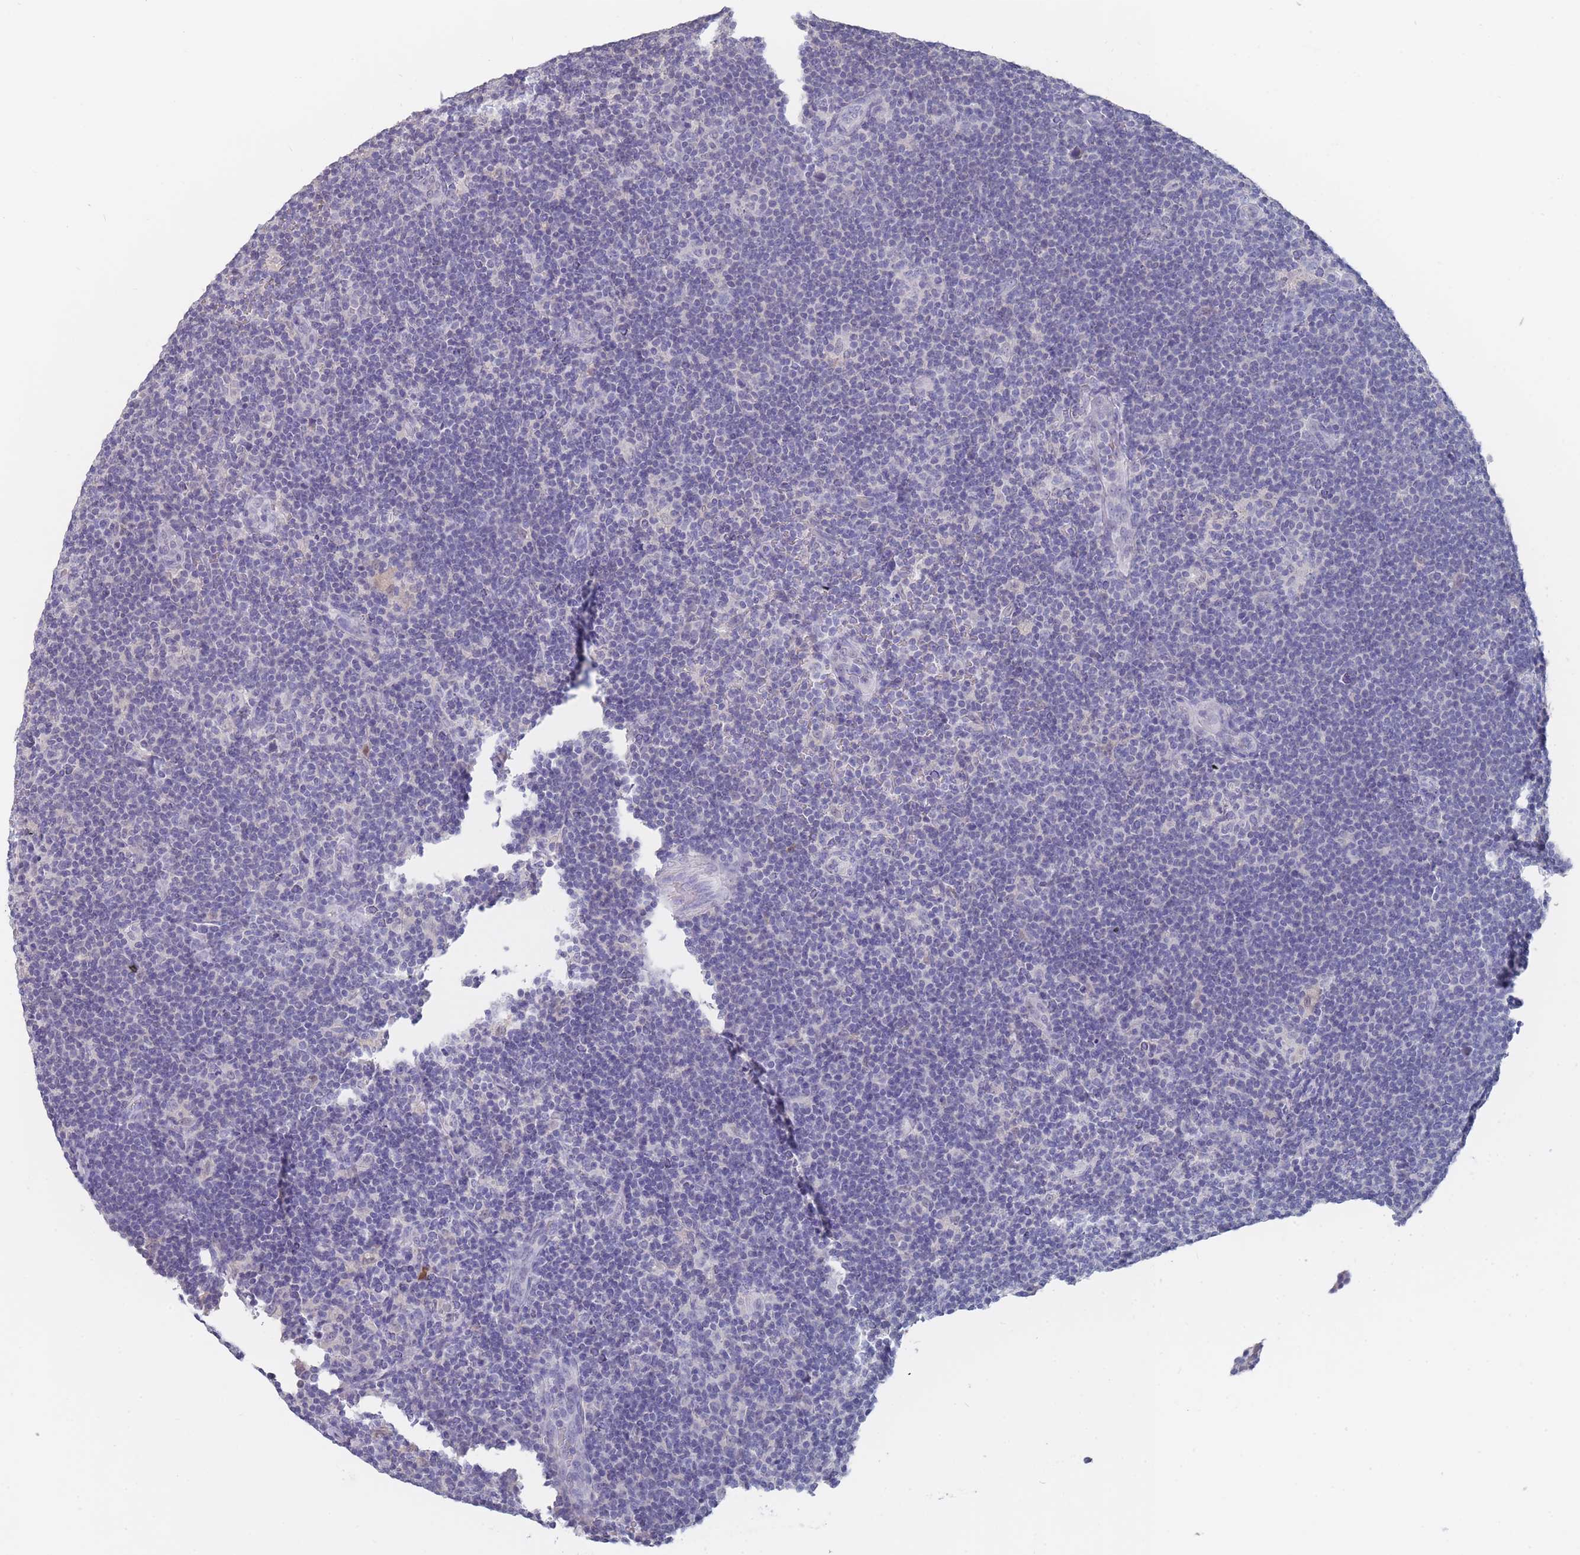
{"staining": {"intensity": "negative", "quantity": "none", "location": "none"}, "tissue": "lymphoma", "cell_type": "Tumor cells", "image_type": "cancer", "snomed": [{"axis": "morphology", "description": "Hodgkin's disease, NOS"}, {"axis": "topography", "description": "Lymph node"}], "caption": "DAB (3,3'-diaminobenzidine) immunohistochemical staining of Hodgkin's disease reveals no significant expression in tumor cells.", "gene": "CYP51A1", "patient": {"sex": "female", "age": 57}}